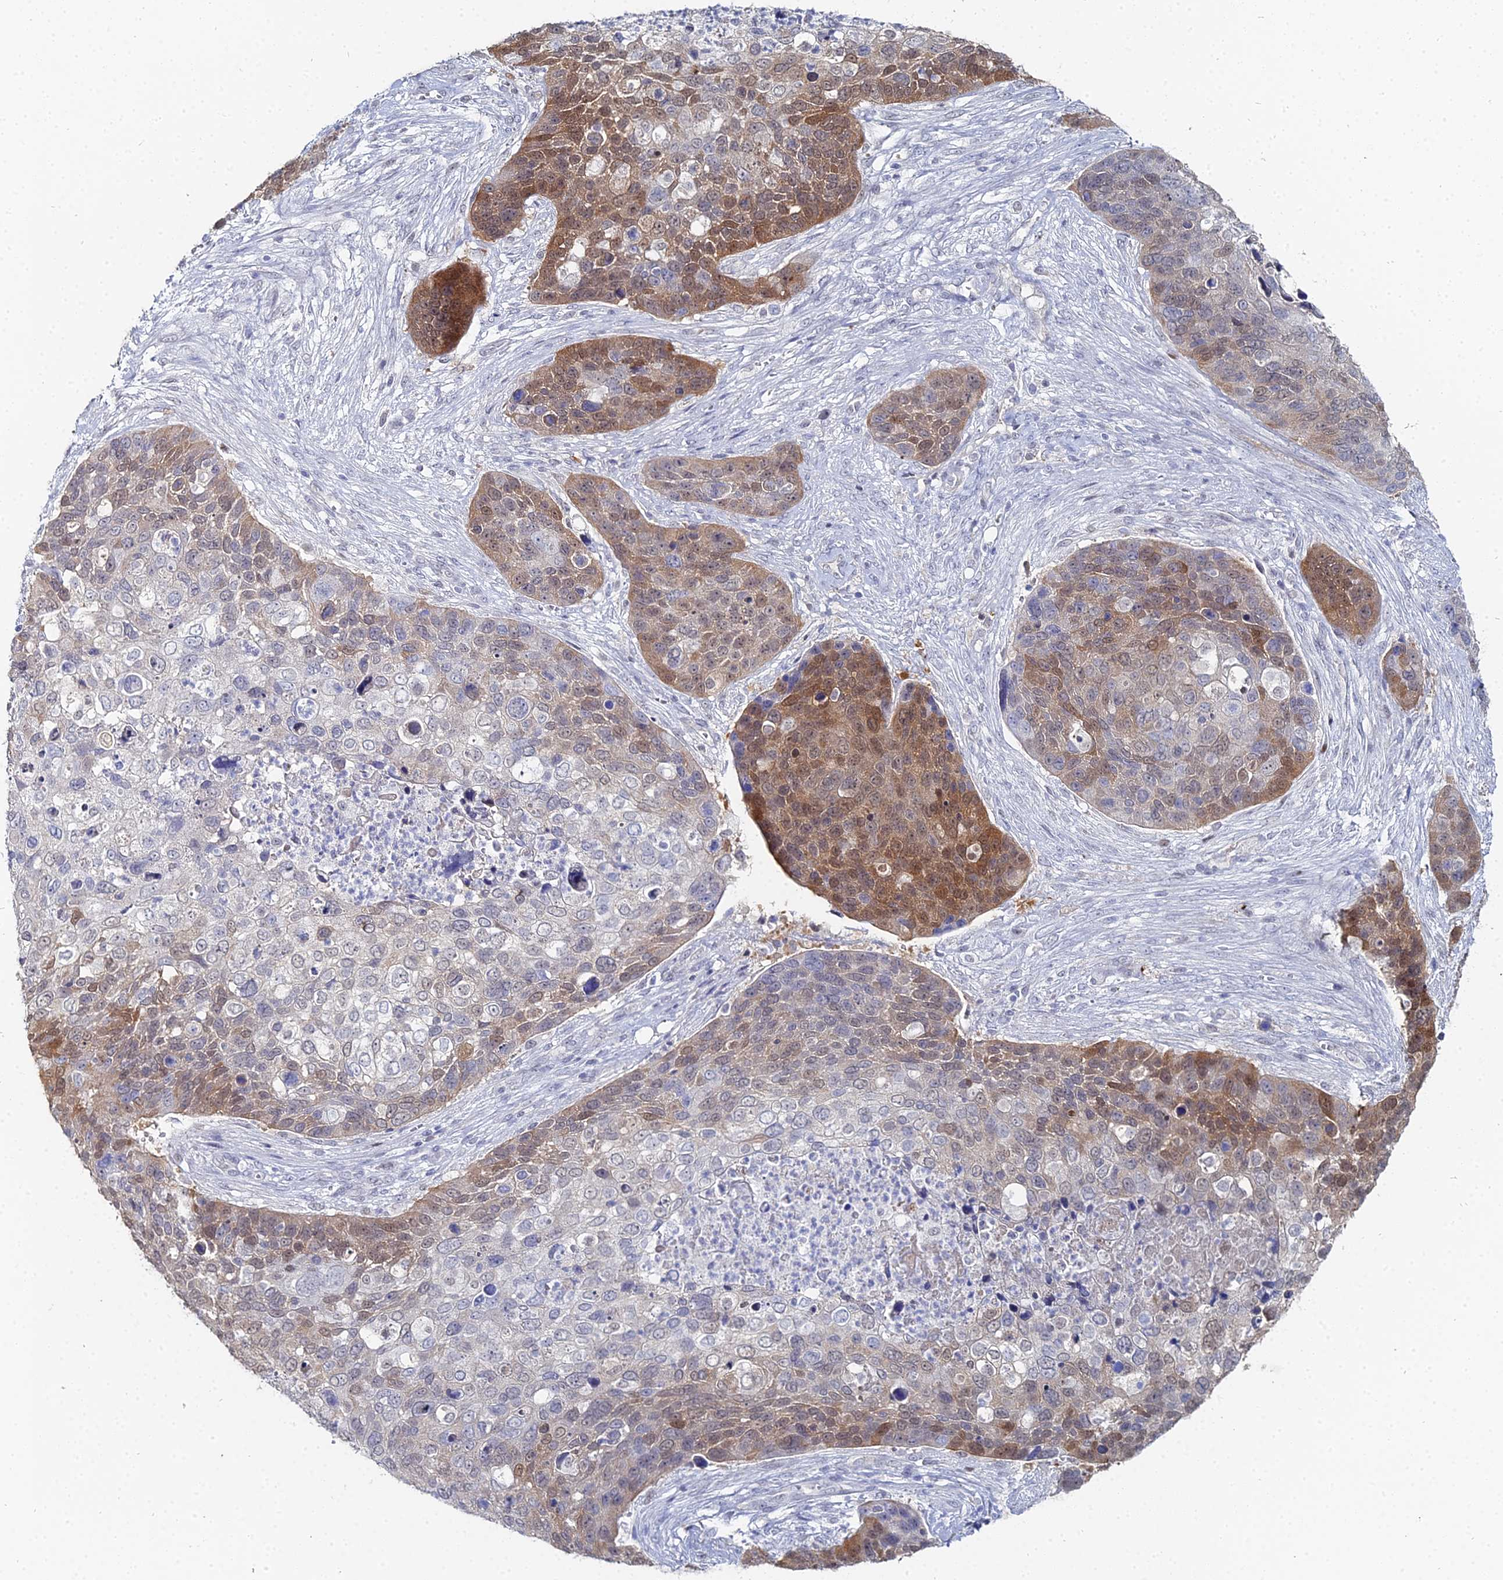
{"staining": {"intensity": "moderate", "quantity": "25%-75%", "location": "cytoplasmic/membranous,nuclear"}, "tissue": "skin cancer", "cell_type": "Tumor cells", "image_type": "cancer", "snomed": [{"axis": "morphology", "description": "Basal cell carcinoma"}, {"axis": "topography", "description": "Skin"}], "caption": "Immunohistochemical staining of skin basal cell carcinoma shows medium levels of moderate cytoplasmic/membranous and nuclear staining in about 25%-75% of tumor cells.", "gene": "THAP4", "patient": {"sex": "female", "age": 74}}